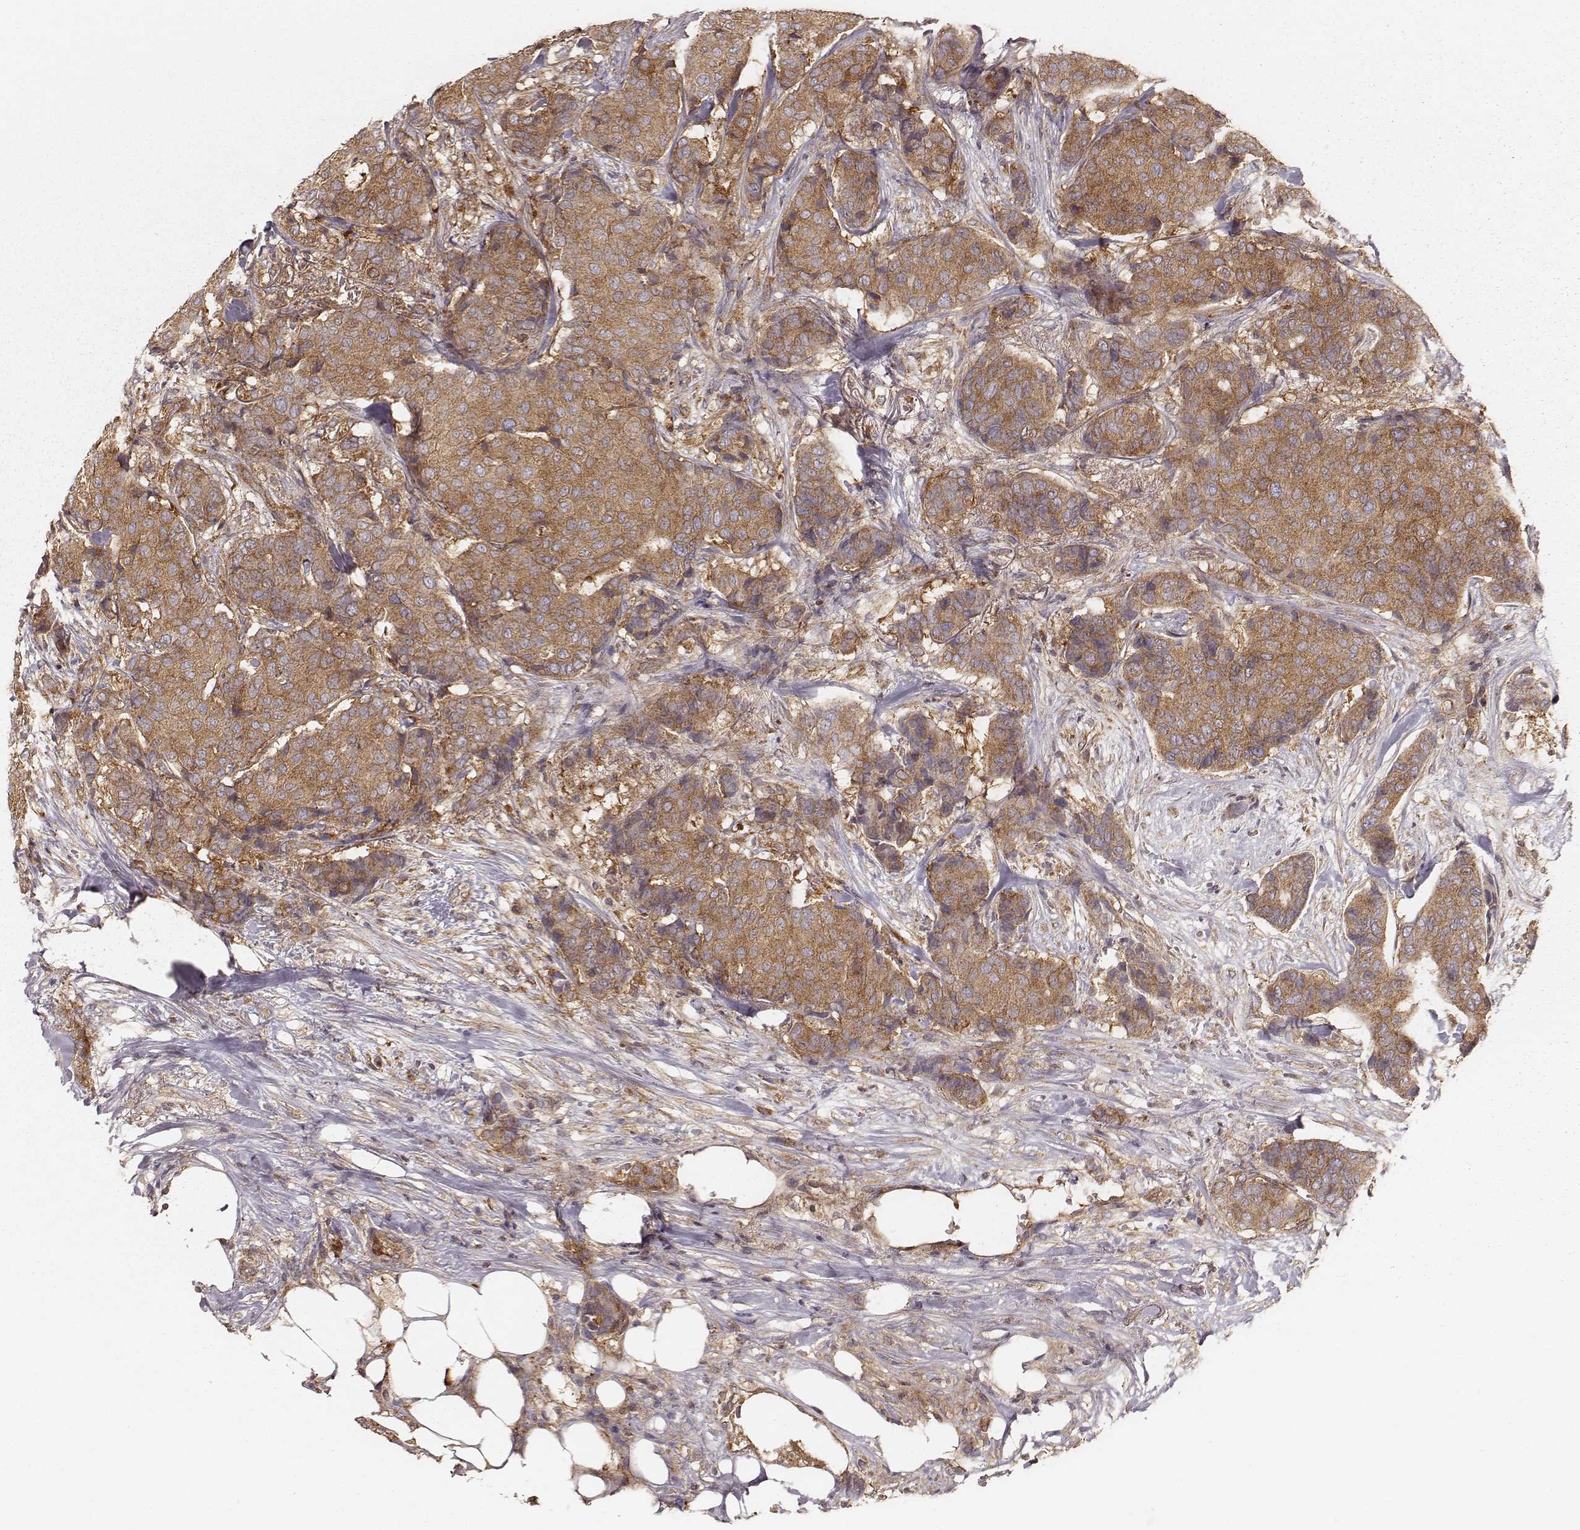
{"staining": {"intensity": "moderate", "quantity": ">75%", "location": "cytoplasmic/membranous"}, "tissue": "breast cancer", "cell_type": "Tumor cells", "image_type": "cancer", "snomed": [{"axis": "morphology", "description": "Duct carcinoma"}, {"axis": "topography", "description": "Breast"}], "caption": "This micrograph demonstrates immunohistochemistry staining of breast cancer, with medium moderate cytoplasmic/membranous positivity in about >75% of tumor cells.", "gene": "CARS1", "patient": {"sex": "female", "age": 75}}